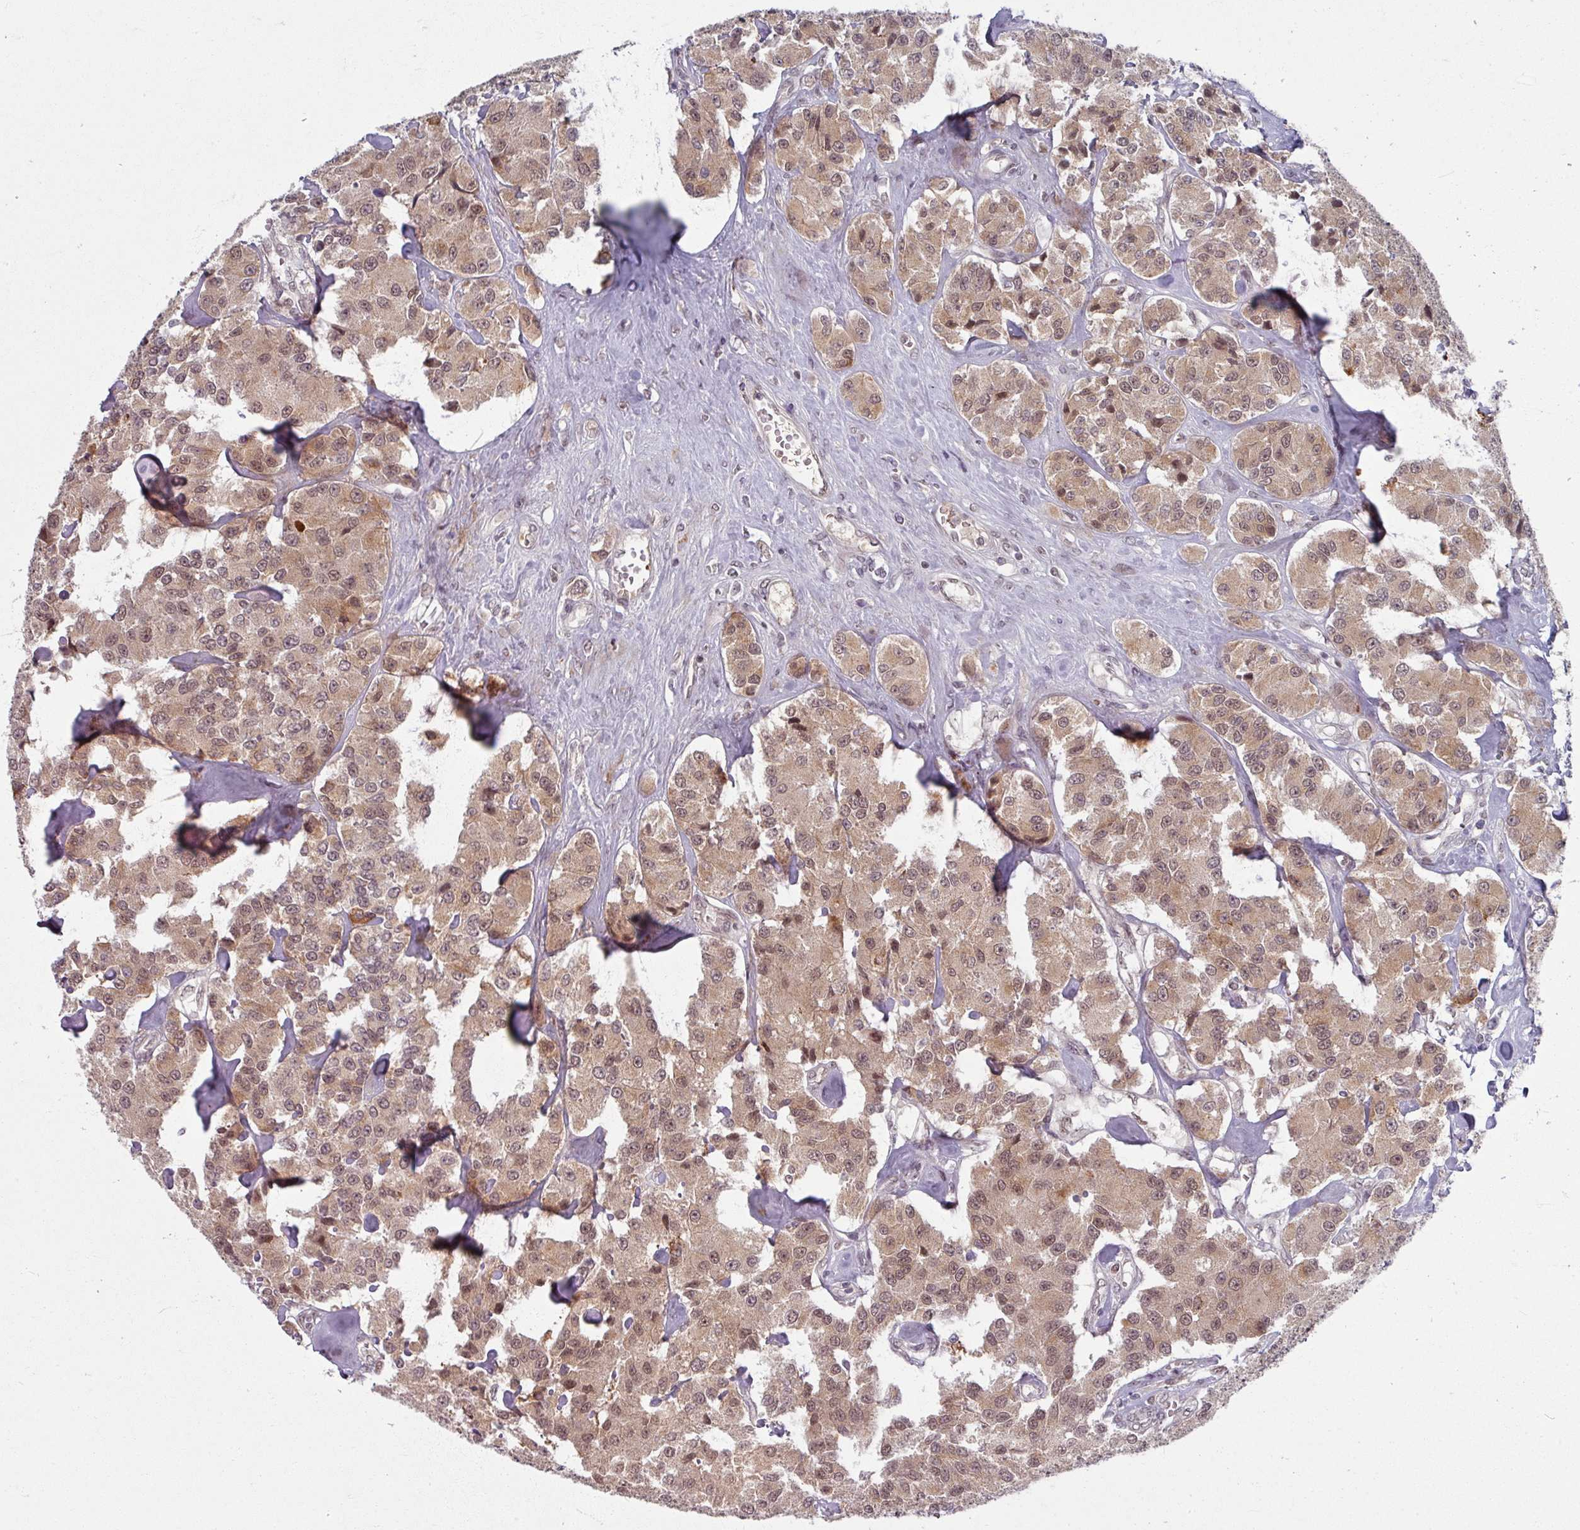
{"staining": {"intensity": "moderate", "quantity": ">75%", "location": "cytoplasmic/membranous,nuclear"}, "tissue": "carcinoid", "cell_type": "Tumor cells", "image_type": "cancer", "snomed": [{"axis": "morphology", "description": "Carcinoid, malignant, NOS"}, {"axis": "topography", "description": "Pancreas"}], "caption": "Moderate cytoplasmic/membranous and nuclear expression is appreciated in approximately >75% of tumor cells in malignant carcinoid. (DAB IHC, brown staining for protein, blue staining for nuclei).", "gene": "KLC3", "patient": {"sex": "male", "age": 41}}